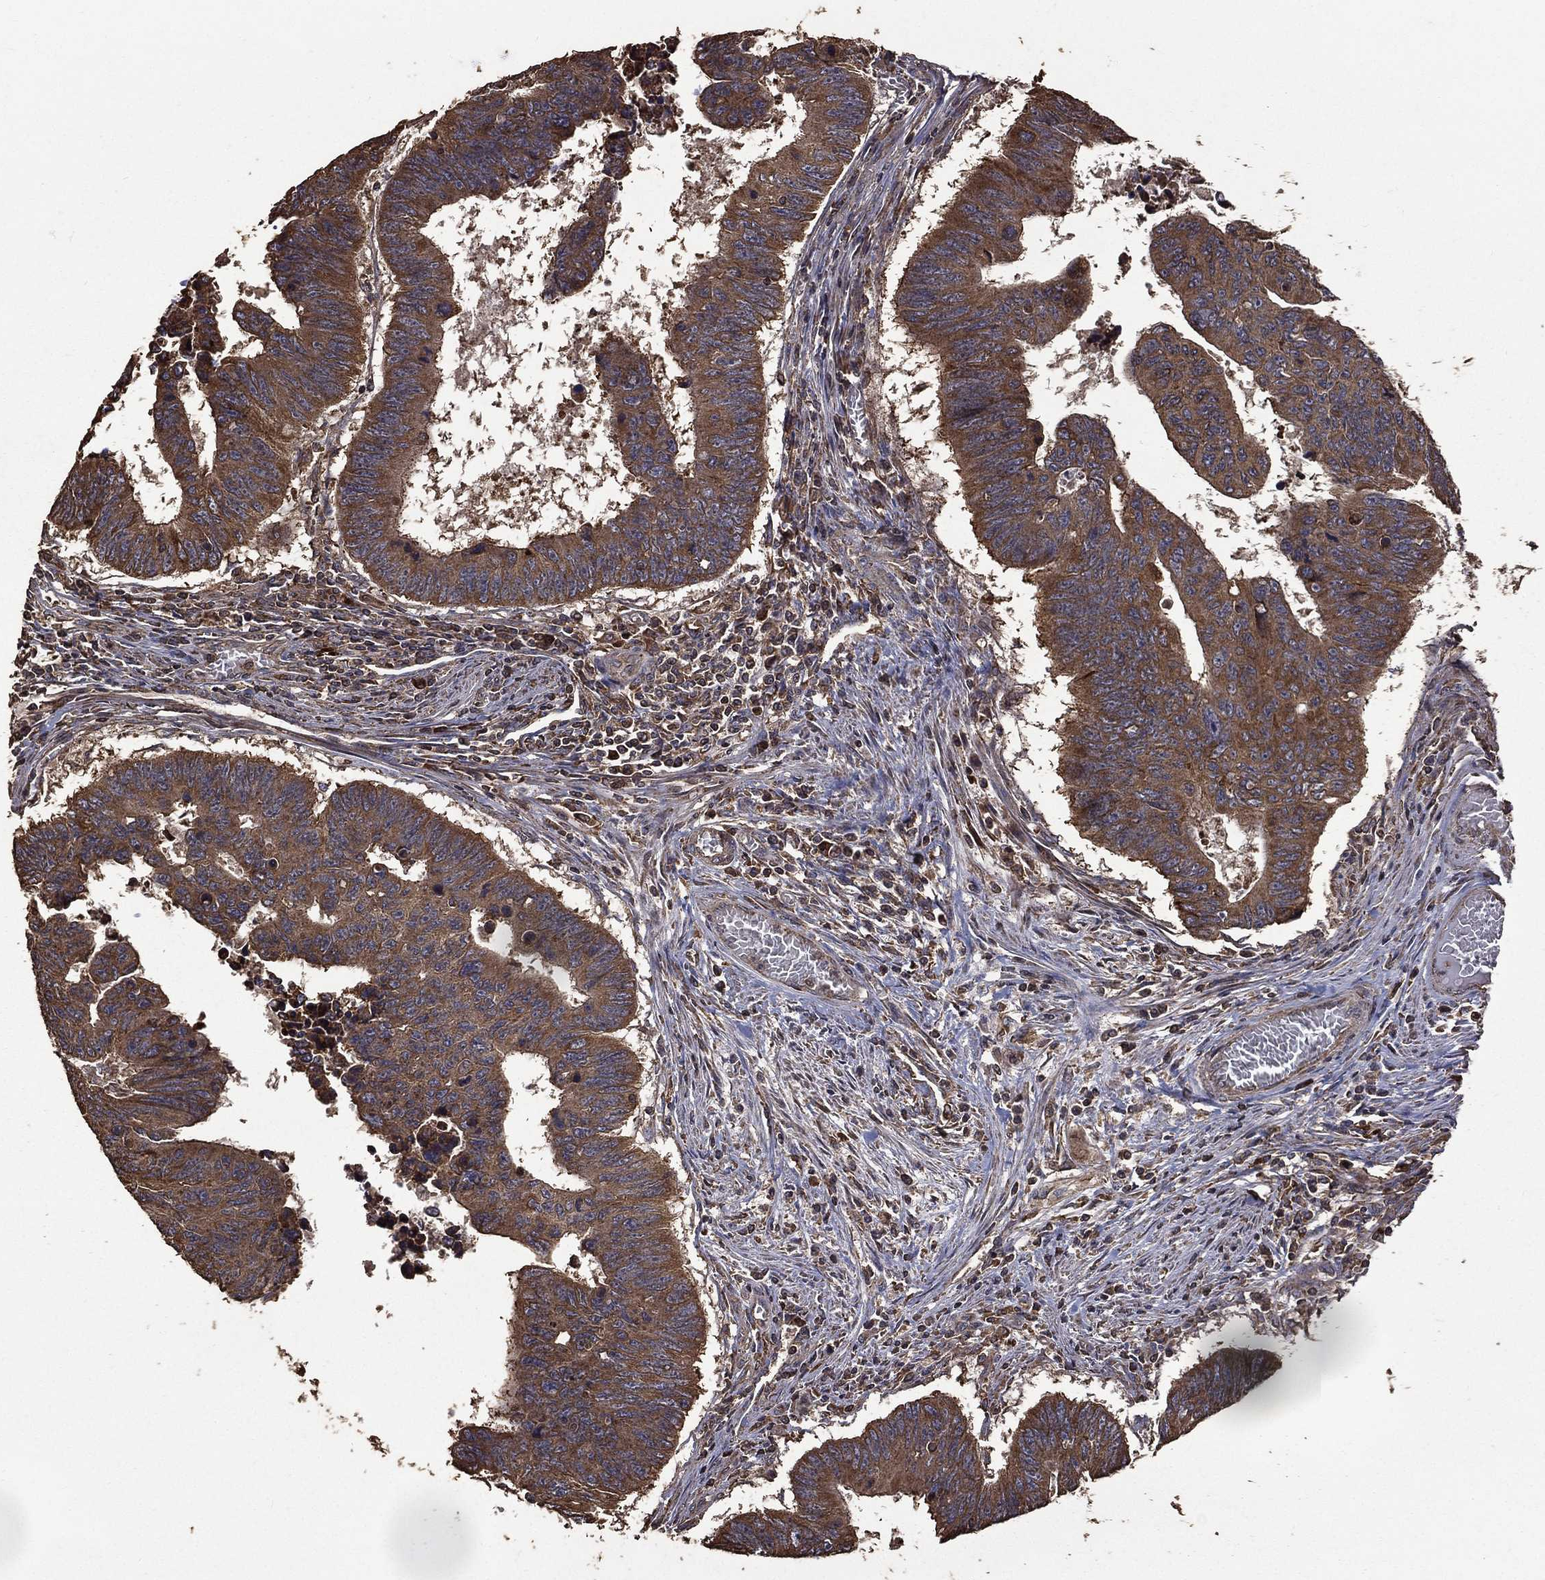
{"staining": {"intensity": "moderate", "quantity": ">75%", "location": "cytoplasmic/membranous"}, "tissue": "colorectal cancer", "cell_type": "Tumor cells", "image_type": "cancer", "snomed": [{"axis": "morphology", "description": "Adenocarcinoma, NOS"}, {"axis": "topography", "description": "Rectum"}], "caption": "Colorectal adenocarcinoma stained with a brown dye reveals moderate cytoplasmic/membranous positive staining in about >75% of tumor cells.", "gene": "METTL27", "patient": {"sex": "female", "age": 85}}